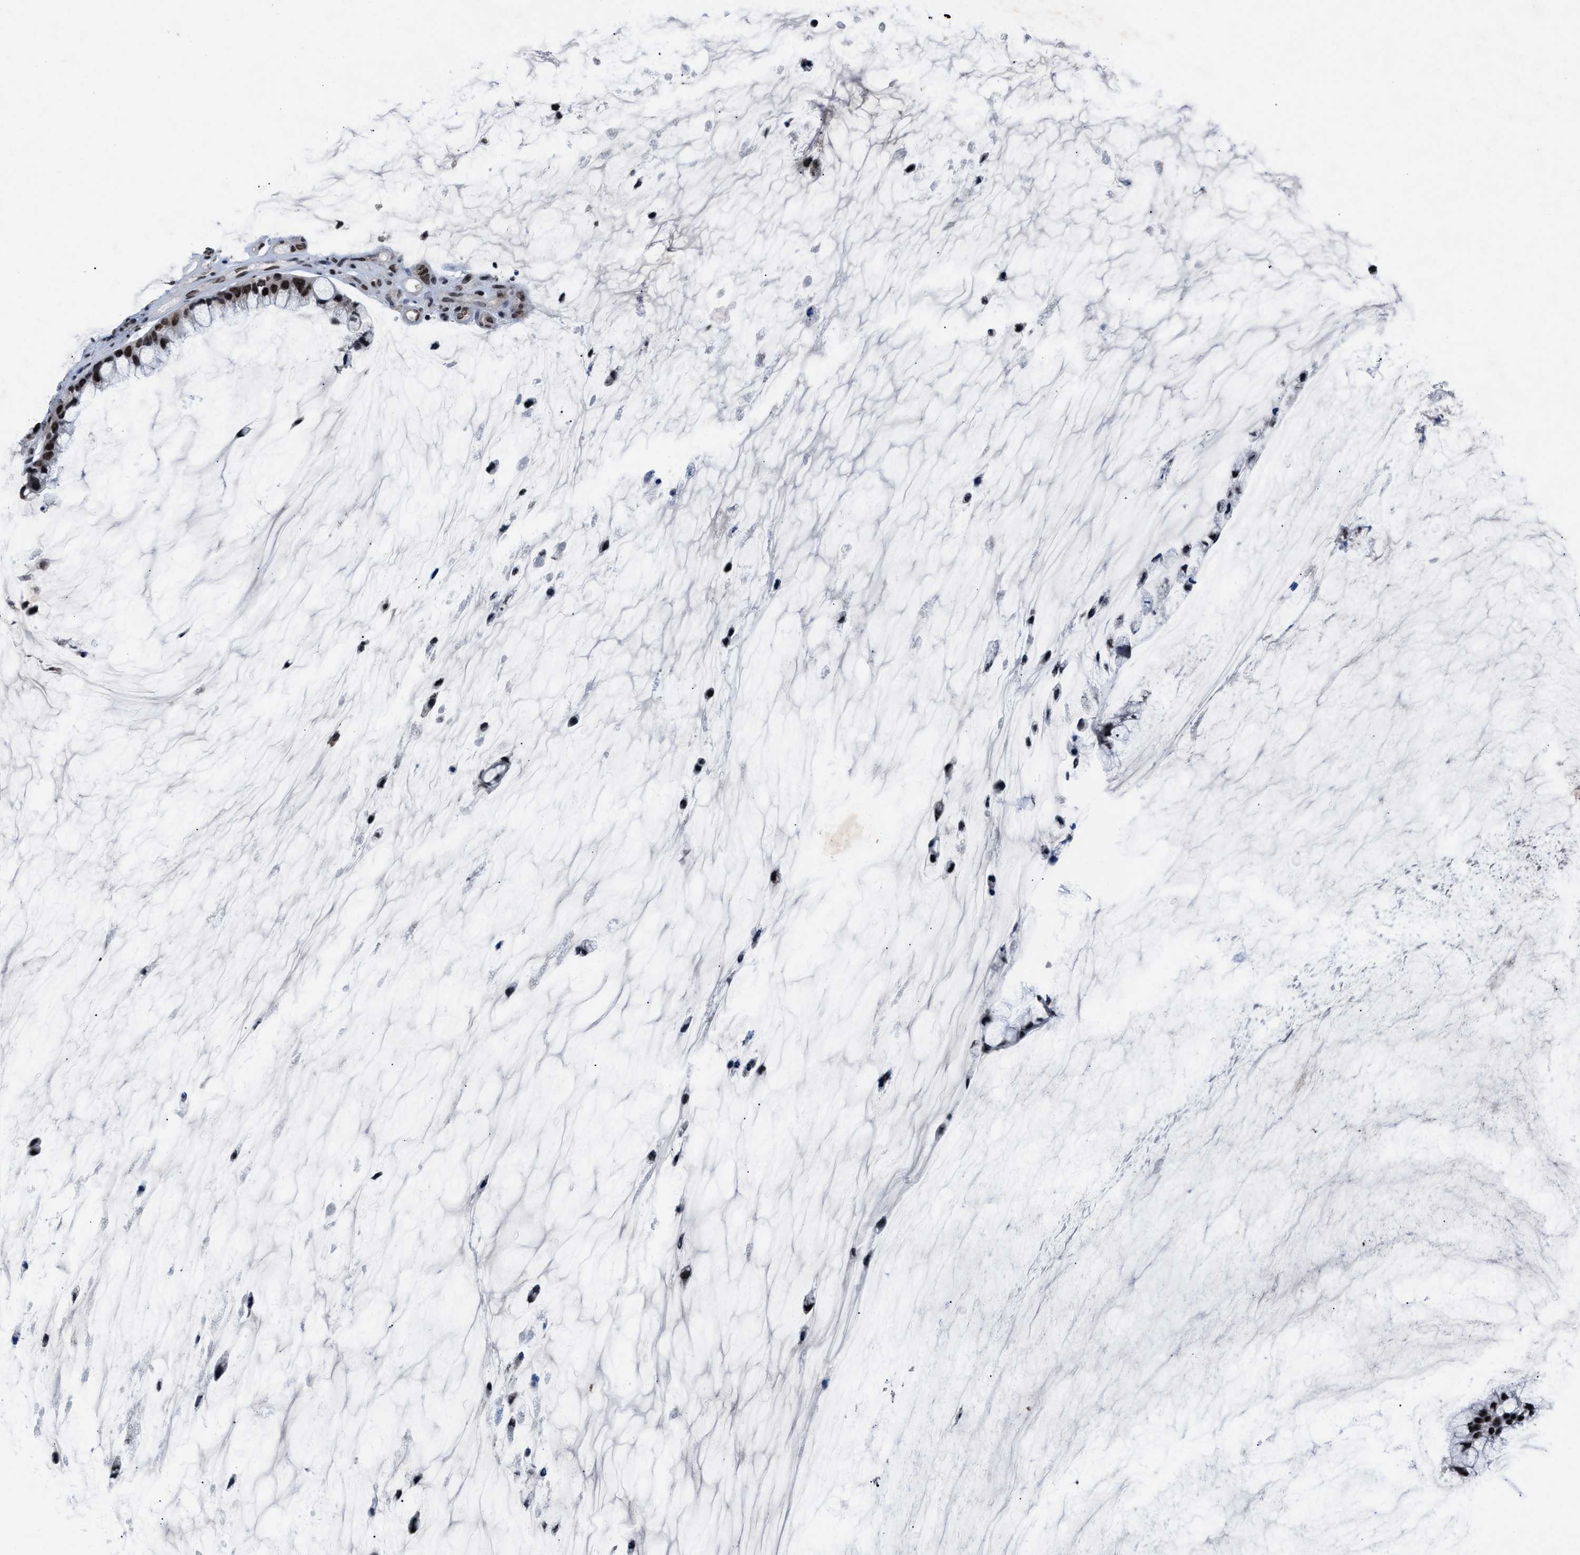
{"staining": {"intensity": "strong", "quantity": ">75%", "location": "nuclear"}, "tissue": "ovarian cancer", "cell_type": "Tumor cells", "image_type": "cancer", "snomed": [{"axis": "morphology", "description": "Cystadenocarcinoma, mucinous, NOS"}, {"axis": "topography", "description": "Ovary"}], "caption": "High-power microscopy captured an IHC photomicrograph of ovarian cancer, revealing strong nuclear staining in about >75% of tumor cells.", "gene": "WDR81", "patient": {"sex": "female", "age": 39}}